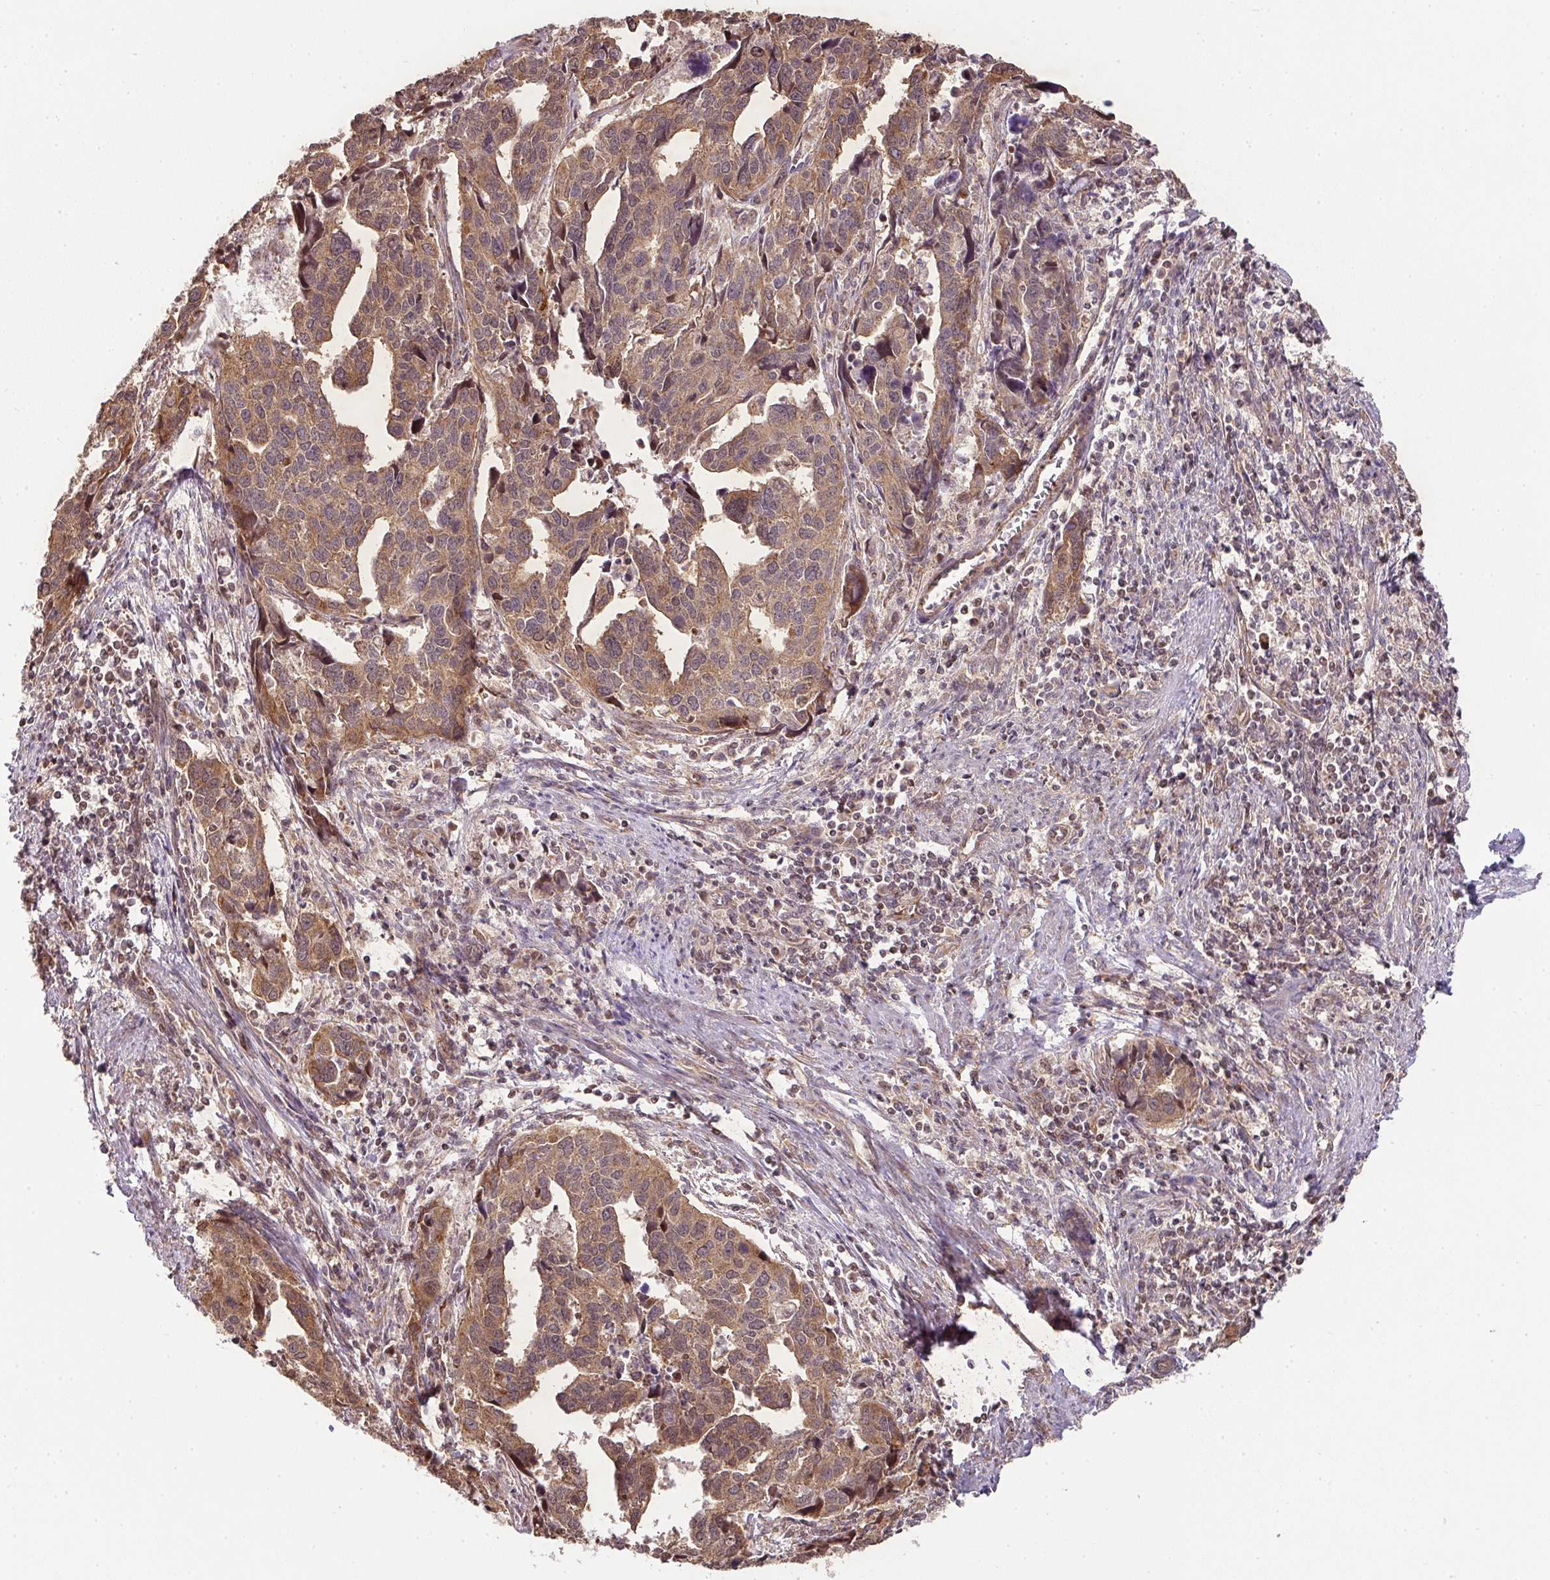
{"staining": {"intensity": "moderate", "quantity": ">75%", "location": "cytoplasmic/membranous"}, "tissue": "endometrial cancer", "cell_type": "Tumor cells", "image_type": "cancer", "snomed": [{"axis": "morphology", "description": "Adenocarcinoma, NOS"}, {"axis": "topography", "description": "Endometrium"}], "caption": "This micrograph demonstrates IHC staining of endometrial adenocarcinoma, with medium moderate cytoplasmic/membranous staining in approximately >75% of tumor cells.", "gene": "PLK1", "patient": {"sex": "female", "age": 73}}